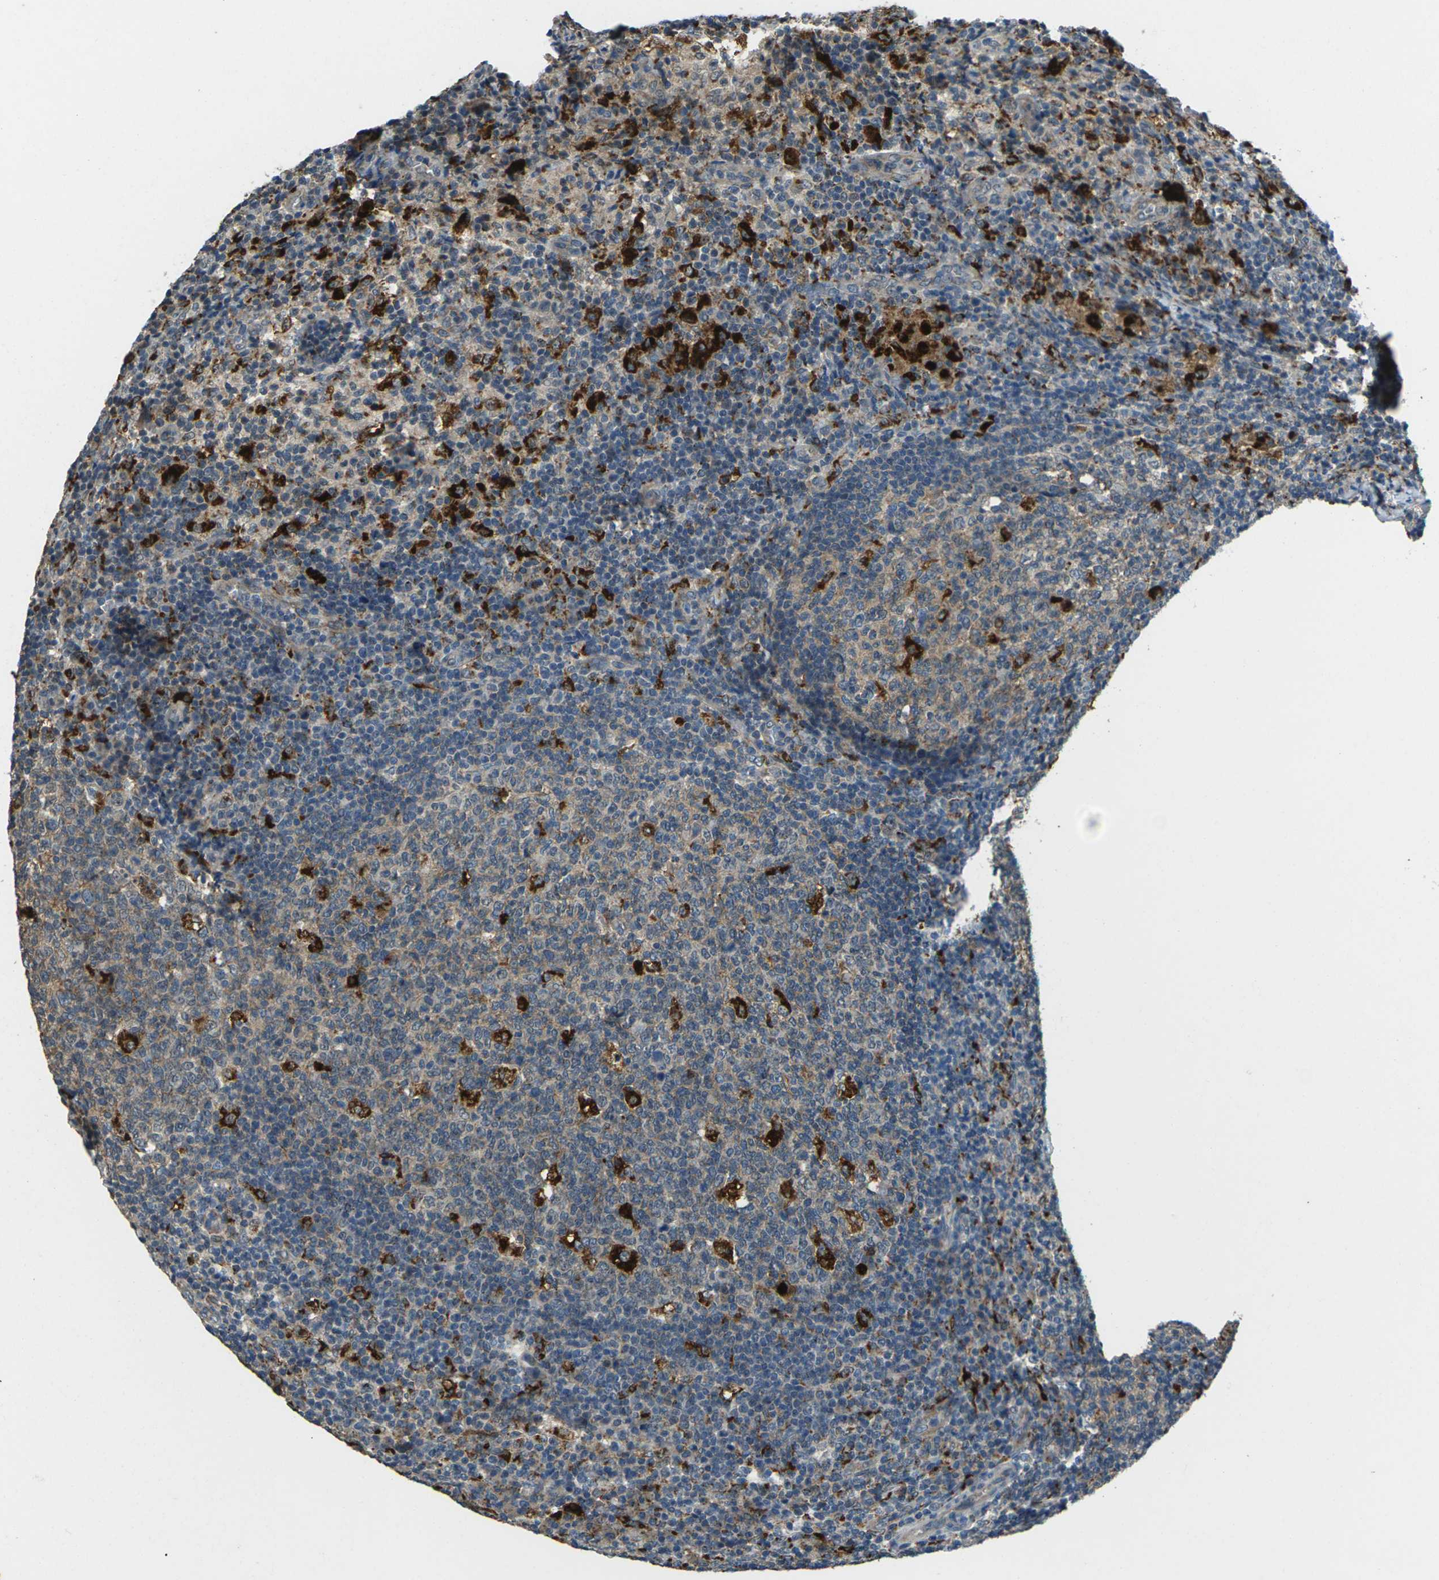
{"staining": {"intensity": "strong", "quantity": "<25%", "location": "cytoplasmic/membranous"}, "tissue": "lymph node", "cell_type": "Germinal center cells", "image_type": "normal", "snomed": [{"axis": "morphology", "description": "Normal tissue, NOS"}, {"axis": "morphology", "description": "Inflammation, NOS"}, {"axis": "topography", "description": "Lymph node"}], "caption": "Lymph node stained with immunohistochemistry demonstrates strong cytoplasmic/membranous staining in about <25% of germinal center cells. The staining was performed using DAB (3,3'-diaminobenzidine), with brown indicating positive protein expression. Nuclei are stained blue with hematoxylin.", "gene": "SLC31A2", "patient": {"sex": "male", "age": 55}}